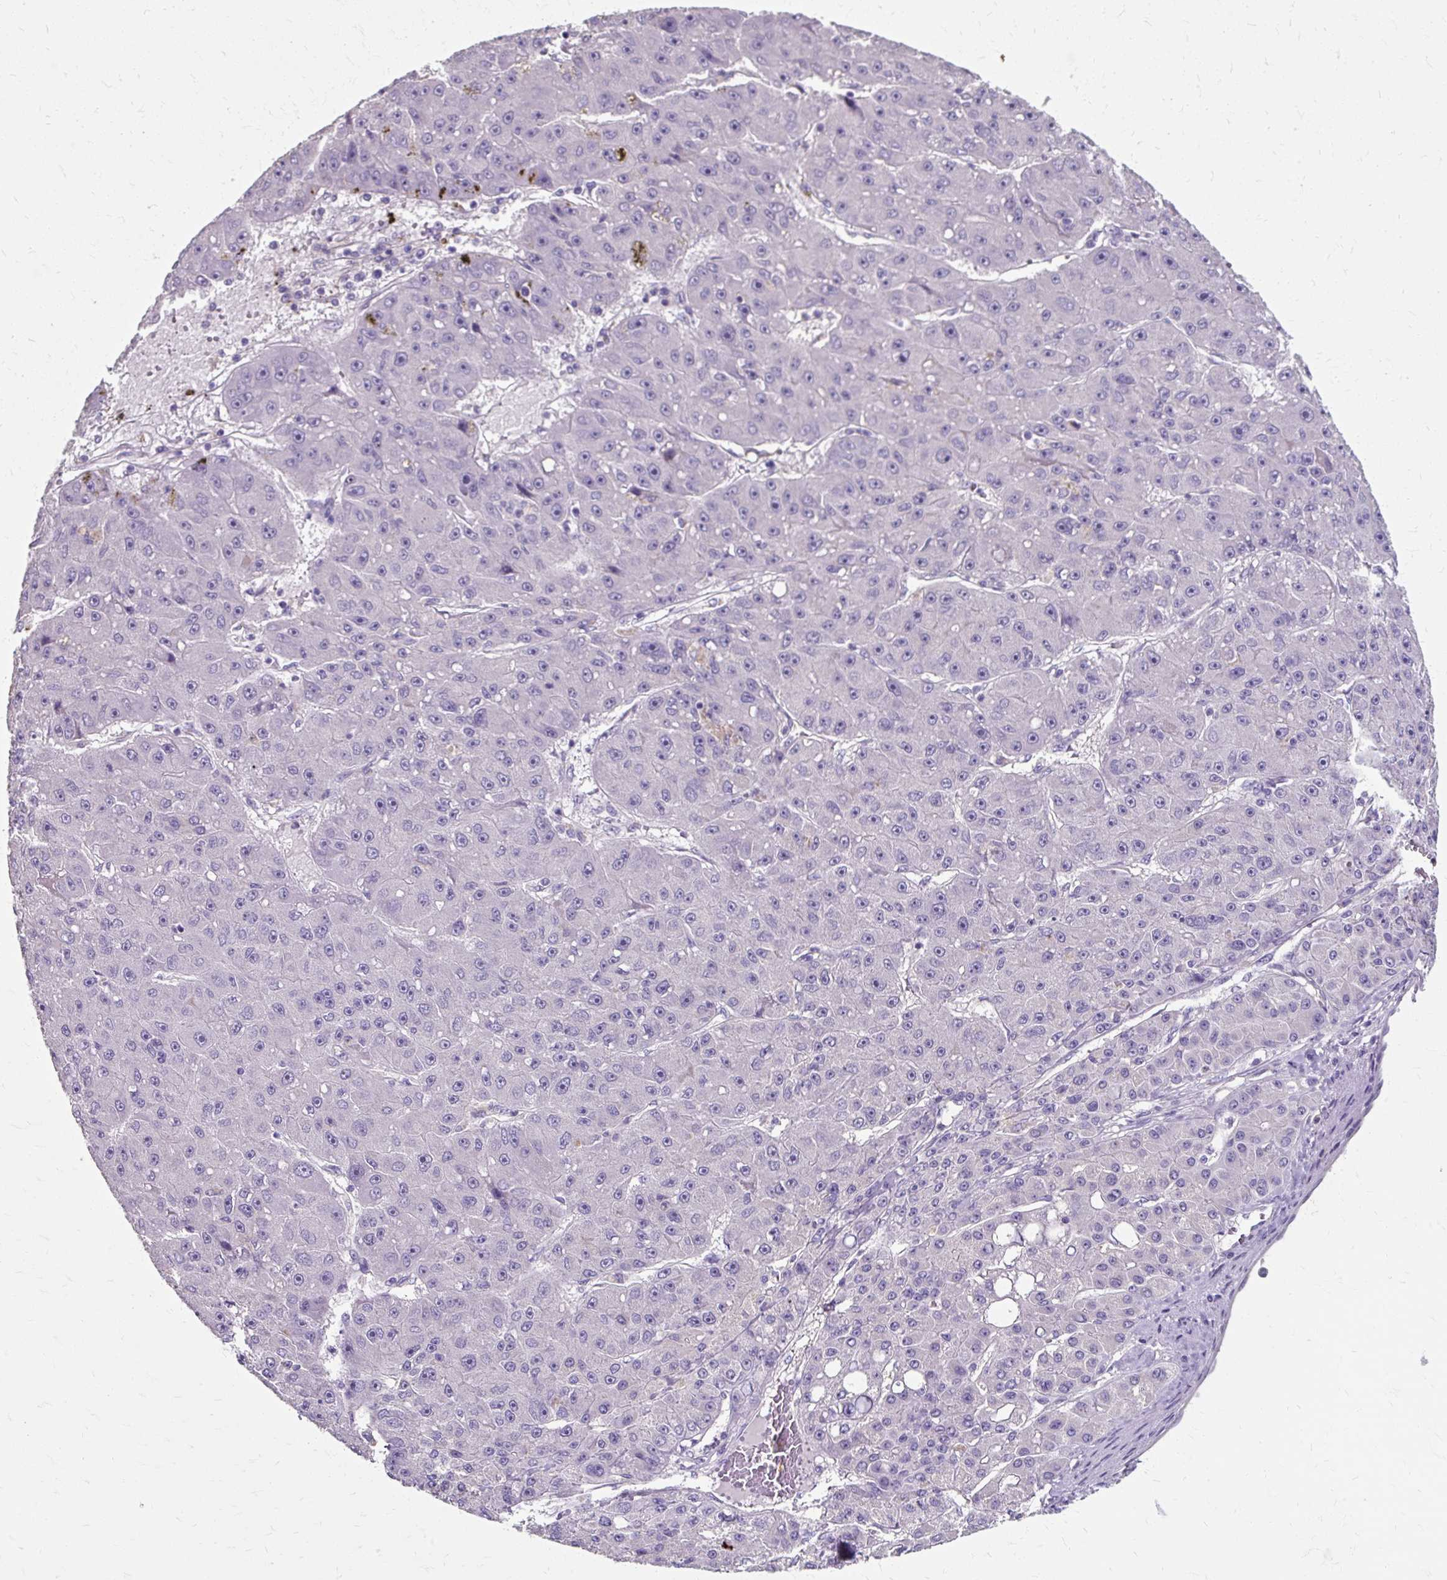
{"staining": {"intensity": "negative", "quantity": "none", "location": "none"}, "tissue": "liver cancer", "cell_type": "Tumor cells", "image_type": "cancer", "snomed": [{"axis": "morphology", "description": "Carcinoma, Hepatocellular, NOS"}, {"axis": "topography", "description": "Liver"}], "caption": "Image shows no significant protein staining in tumor cells of liver cancer. (IHC, brightfield microscopy, high magnification).", "gene": "KLHL24", "patient": {"sex": "male", "age": 67}}